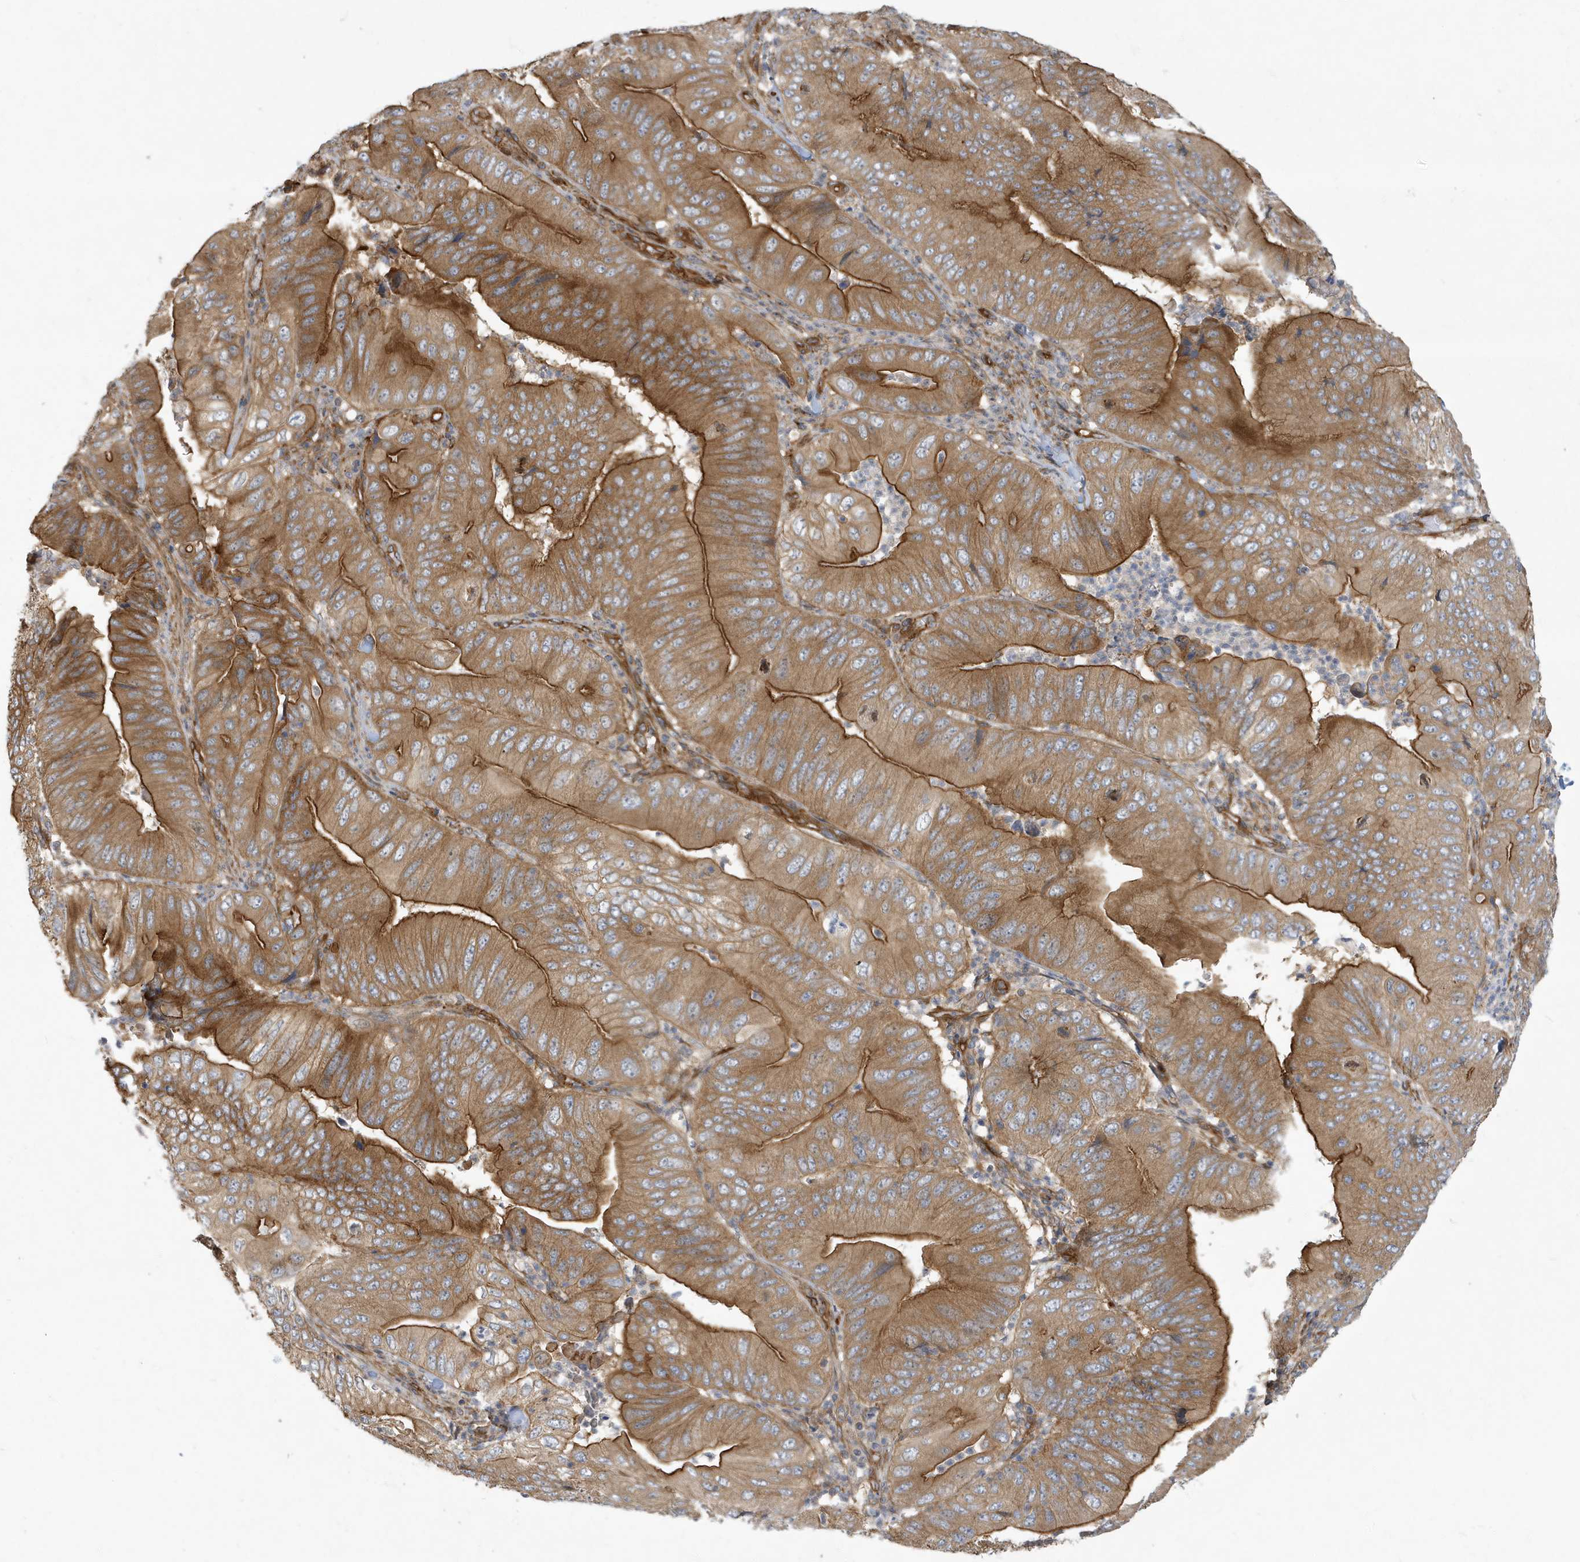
{"staining": {"intensity": "moderate", "quantity": ">75%", "location": "cytoplasmic/membranous"}, "tissue": "pancreatic cancer", "cell_type": "Tumor cells", "image_type": "cancer", "snomed": [{"axis": "morphology", "description": "Adenocarcinoma, NOS"}, {"axis": "topography", "description": "Pancreas"}], "caption": "High-power microscopy captured an immunohistochemistry histopathology image of pancreatic cancer, revealing moderate cytoplasmic/membranous expression in about >75% of tumor cells.", "gene": "ATP23", "patient": {"sex": "female", "age": 77}}